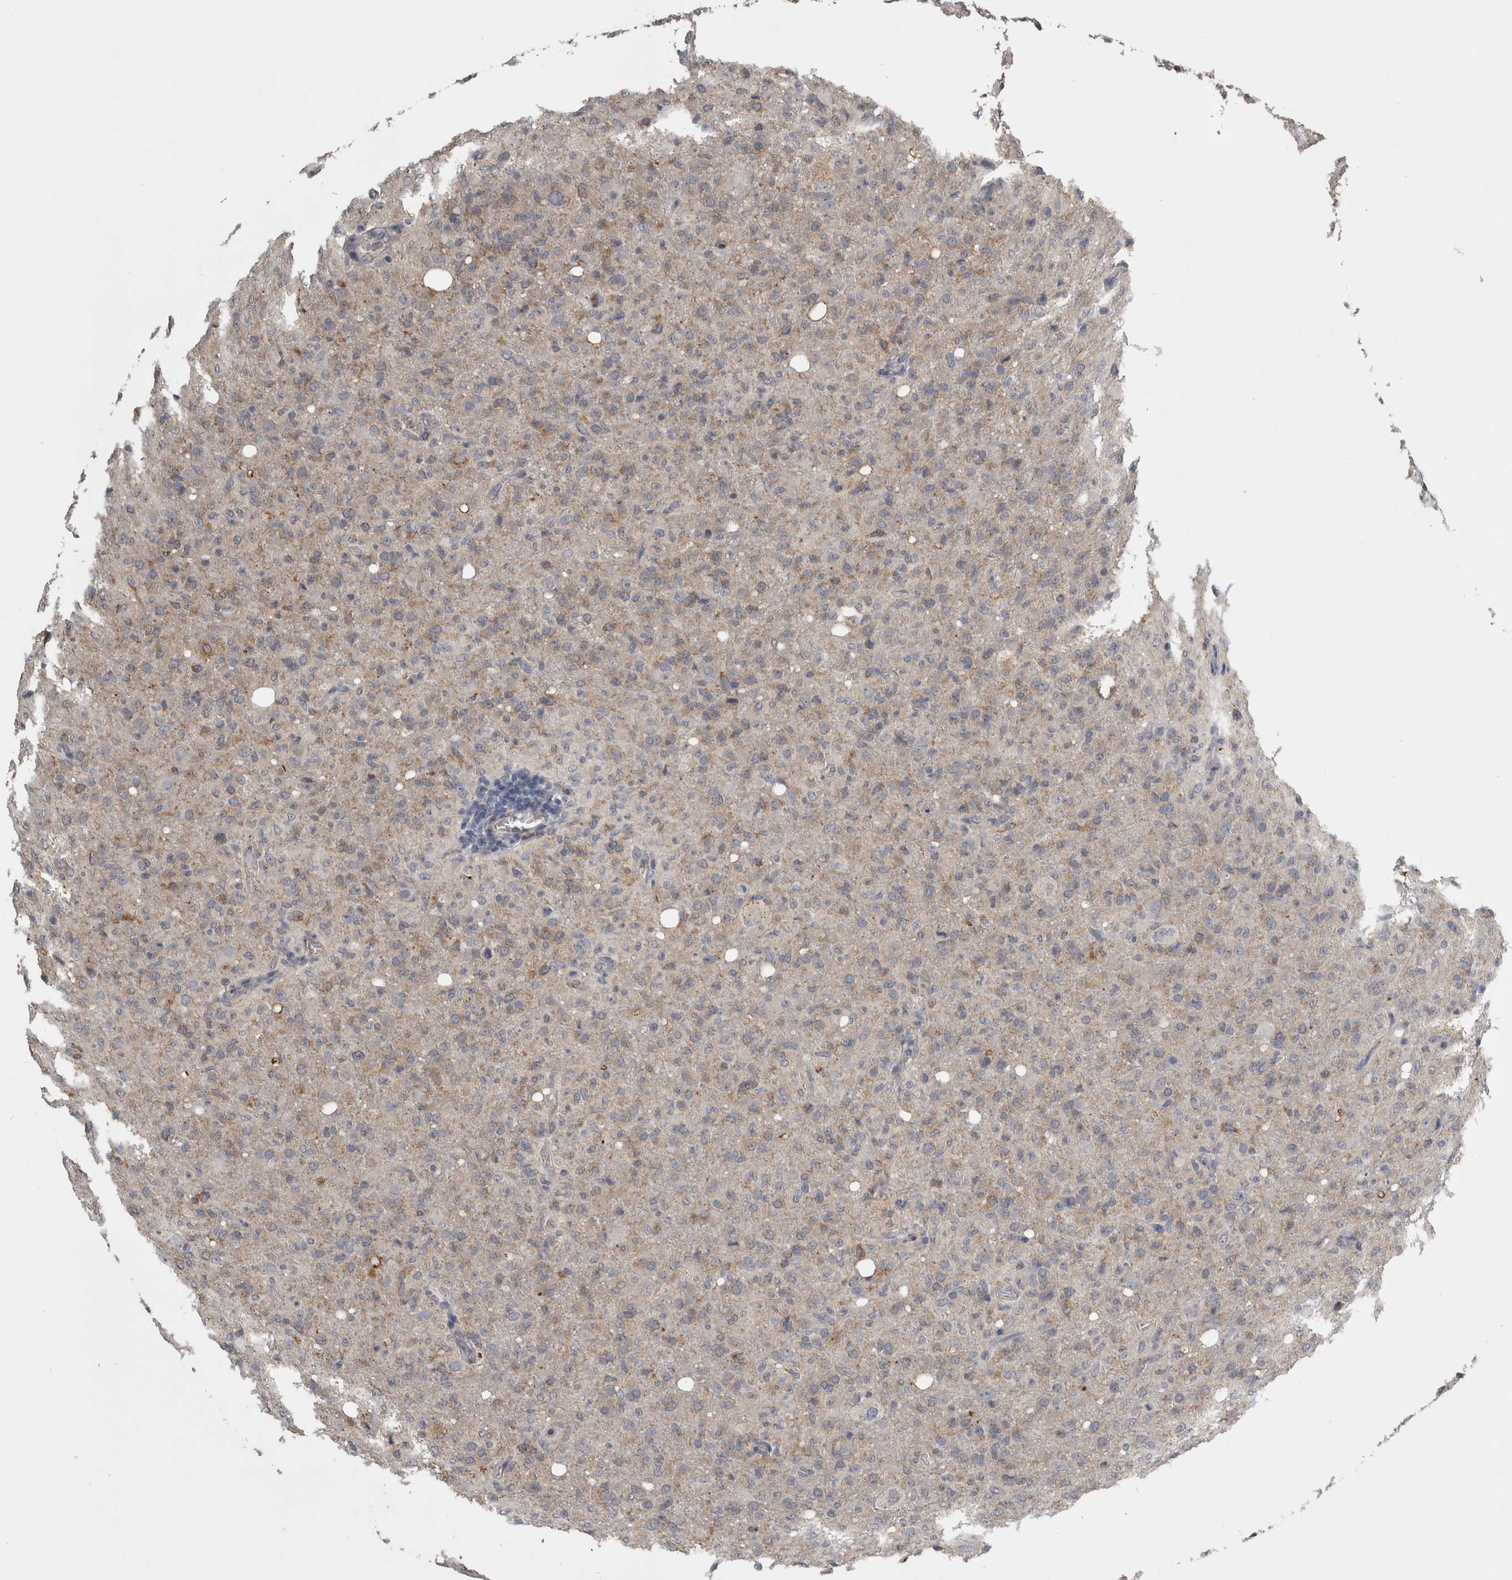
{"staining": {"intensity": "weak", "quantity": ">75%", "location": "cytoplasmic/membranous"}, "tissue": "glioma", "cell_type": "Tumor cells", "image_type": "cancer", "snomed": [{"axis": "morphology", "description": "Glioma, malignant, High grade"}, {"axis": "topography", "description": "Brain"}], "caption": "Immunohistochemical staining of human glioma reveals low levels of weak cytoplasmic/membranous protein expression in about >75% of tumor cells.", "gene": "FRK", "patient": {"sex": "female", "age": 57}}